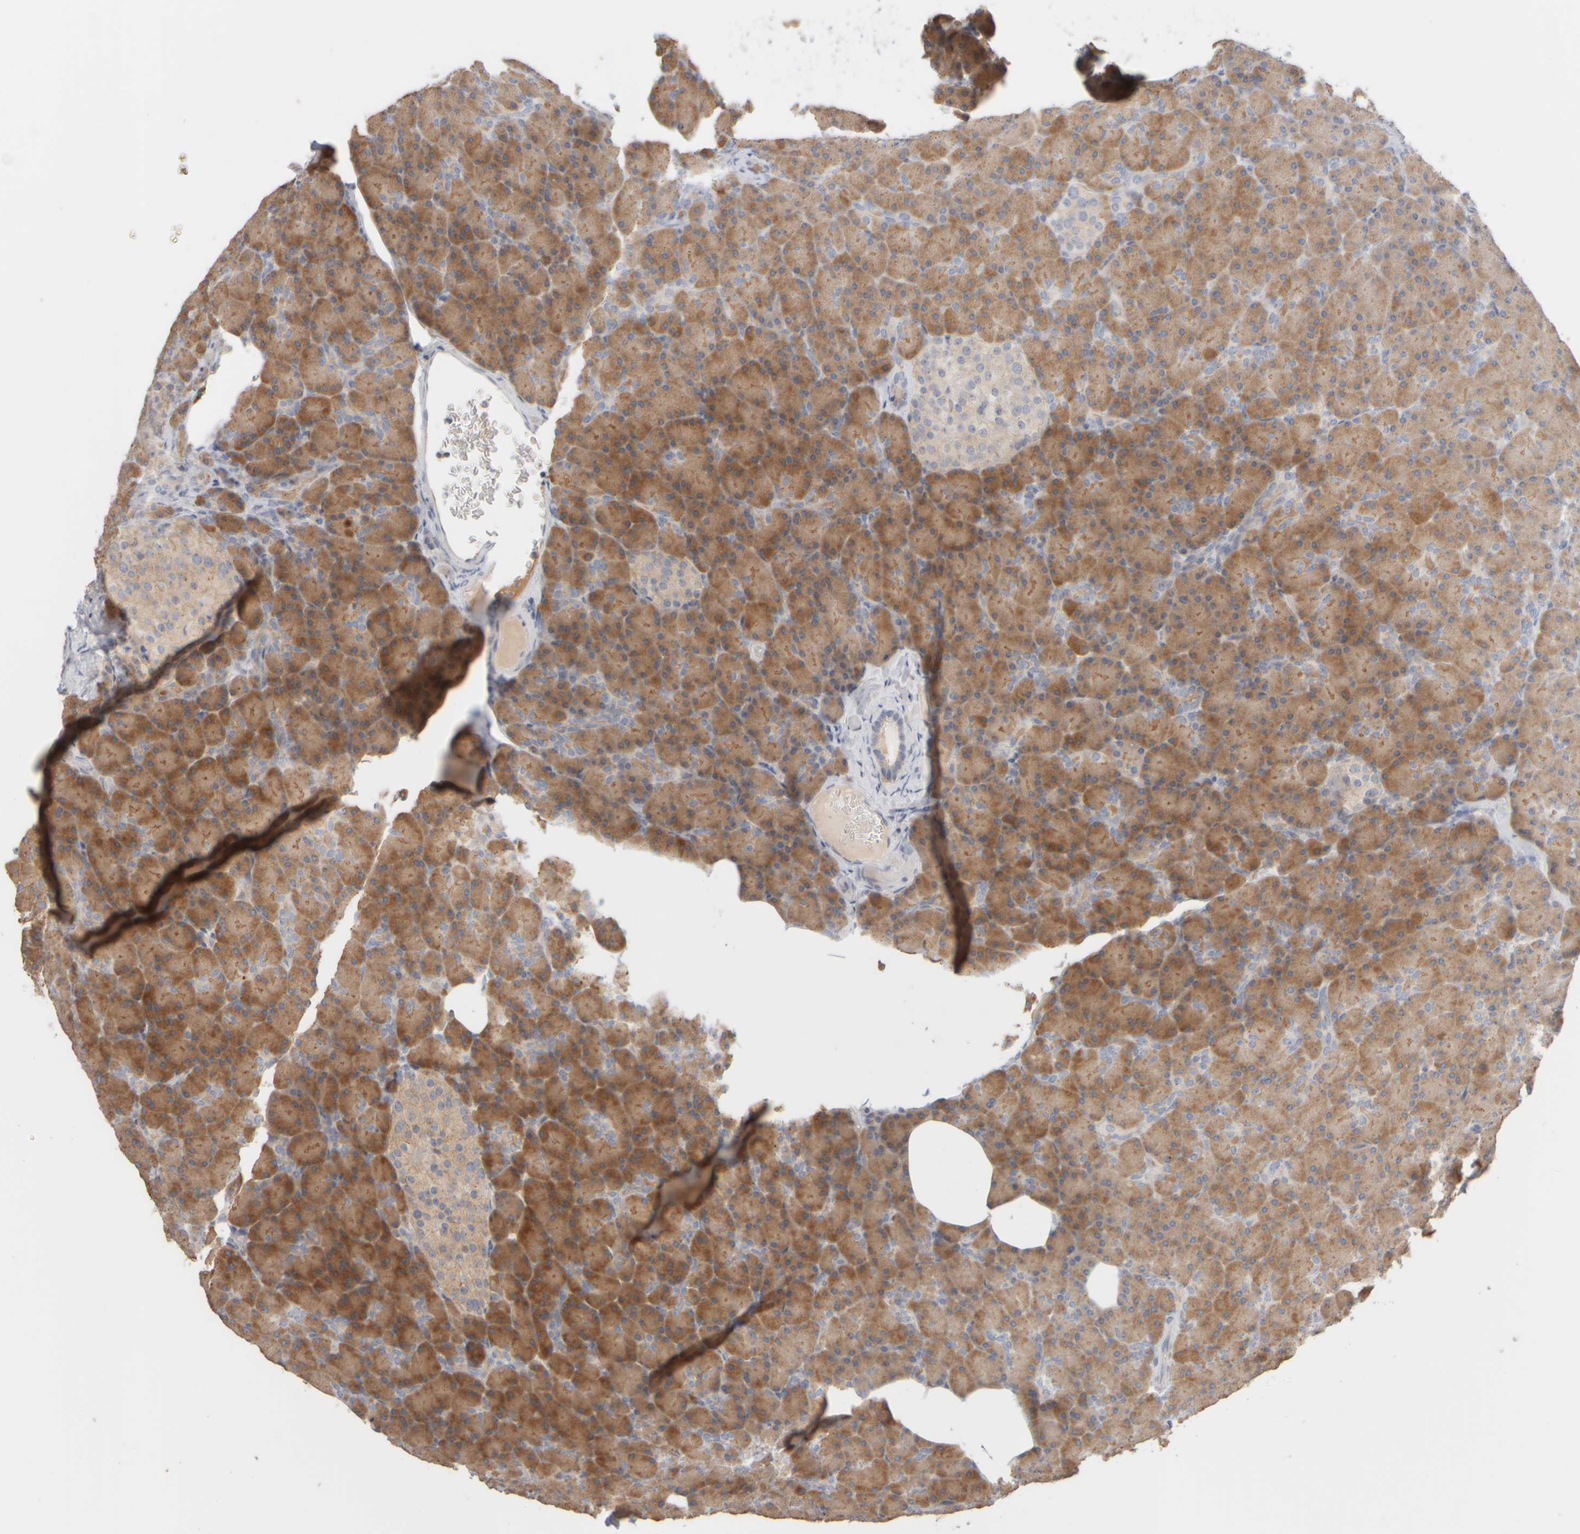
{"staining": {"intensity": "moderate", "quantity": ">75%", "location": "cytoplasmic/membranous"}, "tissue": "pancreas", "cell_type": "Exocrine glandular cells", "image_type": "normal", "snomed": [{"axis": "morphology", "description": "Normal tissue, NOS"}, {"axis": "topography", "description": "Pancreas"}], "caption": "Pancreas stained for a protein demonstrates moderate cytoplasmic/membranous positivity in exocrine glandular cells. (DAB (3,3'-diaminobenzidine) IHC, brown staining for protein, blue staining for nuclei).", "gene": "GOPC", "patient": {"sex": "female", "age": 43}}